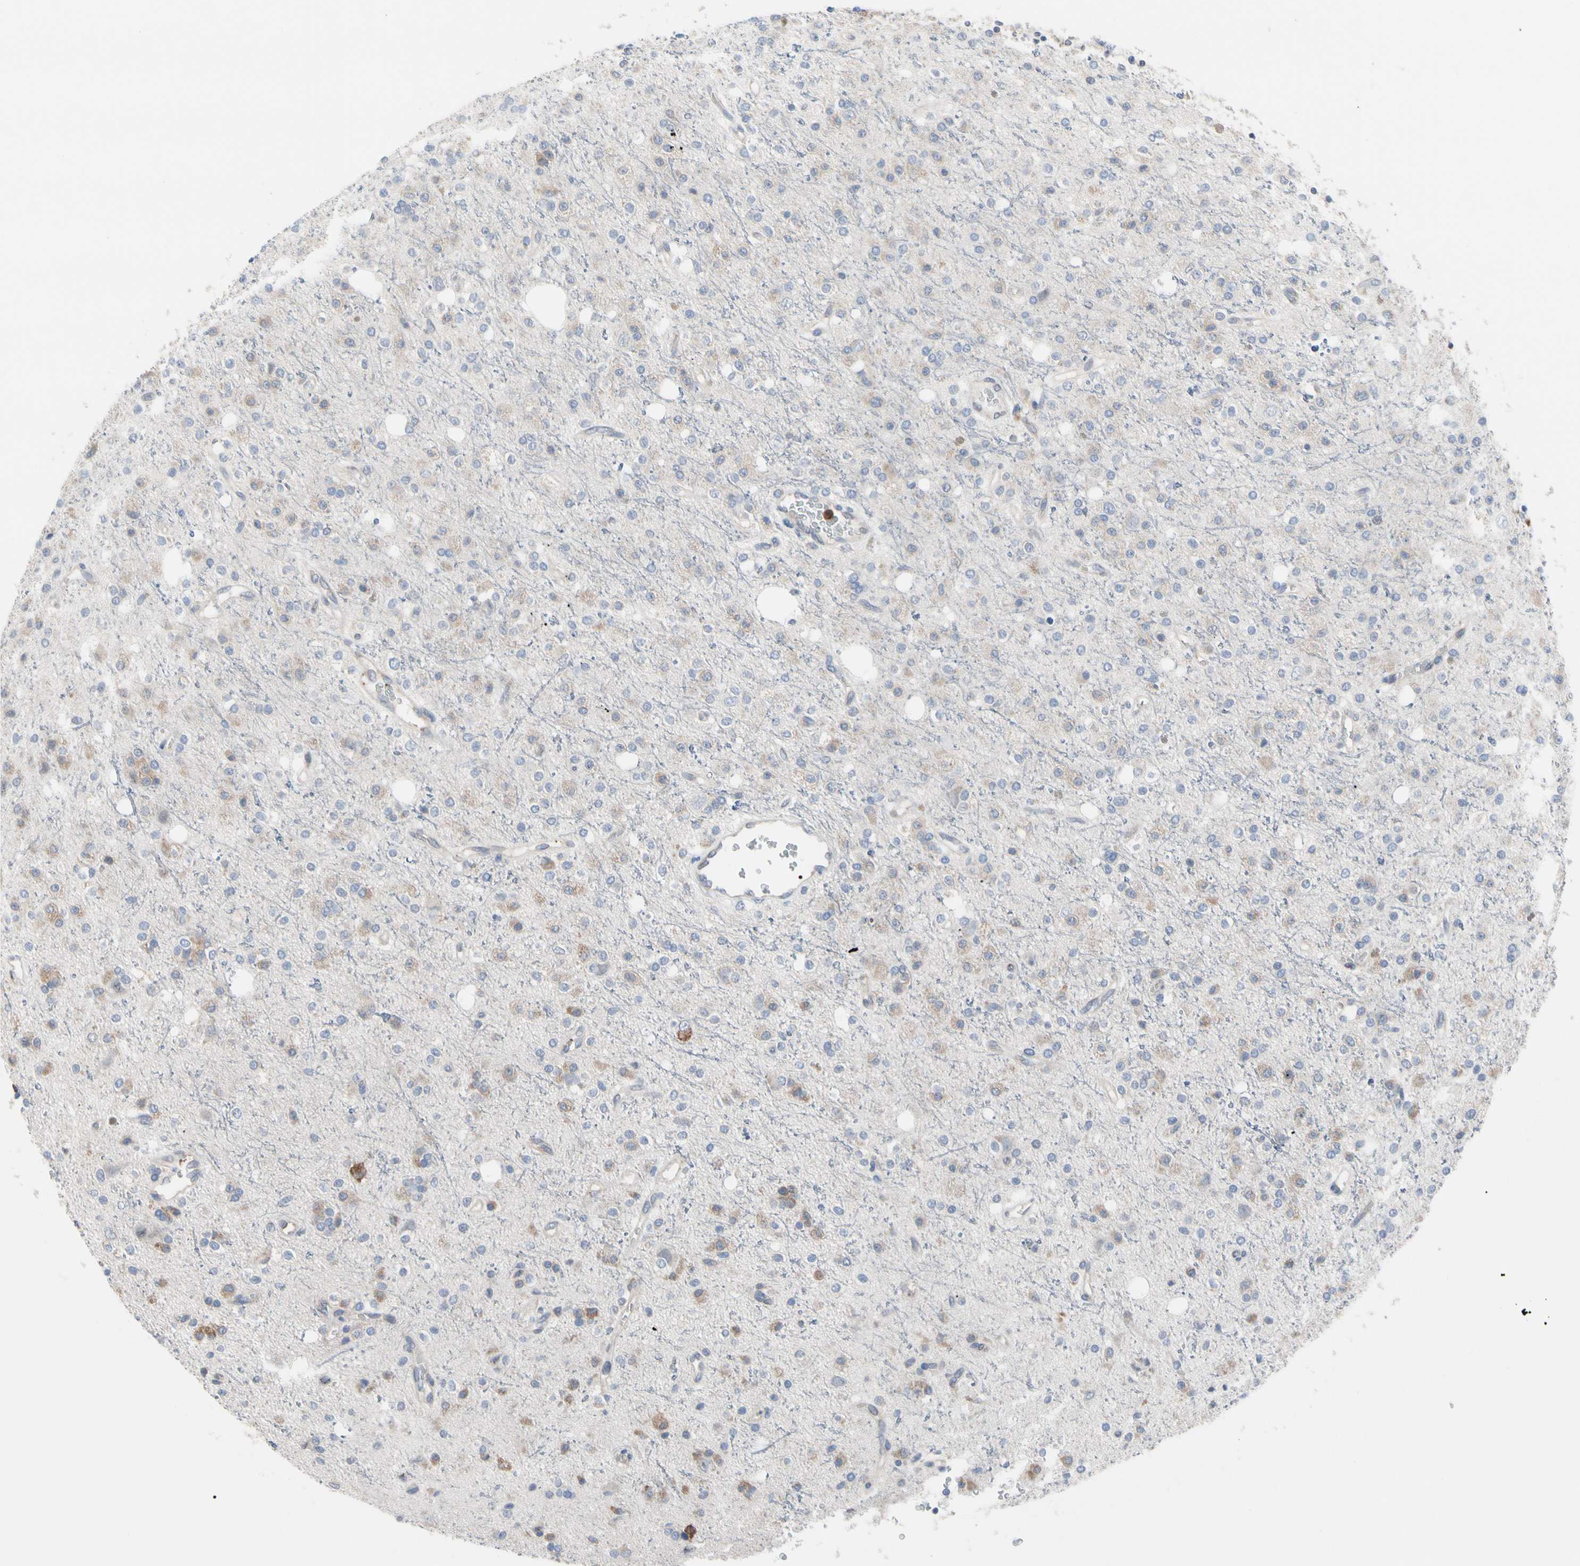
{"staining": {"intensity": "weak", "quantity": "<25%", "location": "cytoplasmic/membranous"}, "tissue": "glioma", "cell_type": "Tumor cells", "image_type": "cancer", "snomed": [{"axis": "morphology", "description": "Glioma, malignant, High grade"}, {"axis": "topography", "description": "Brain"}], "caption": "DAB immunohistochemical staining of glioma displays no significant expression in tumor cells.", "gene": "MCL1", "patient": {"sex": "male", "age": 47}}